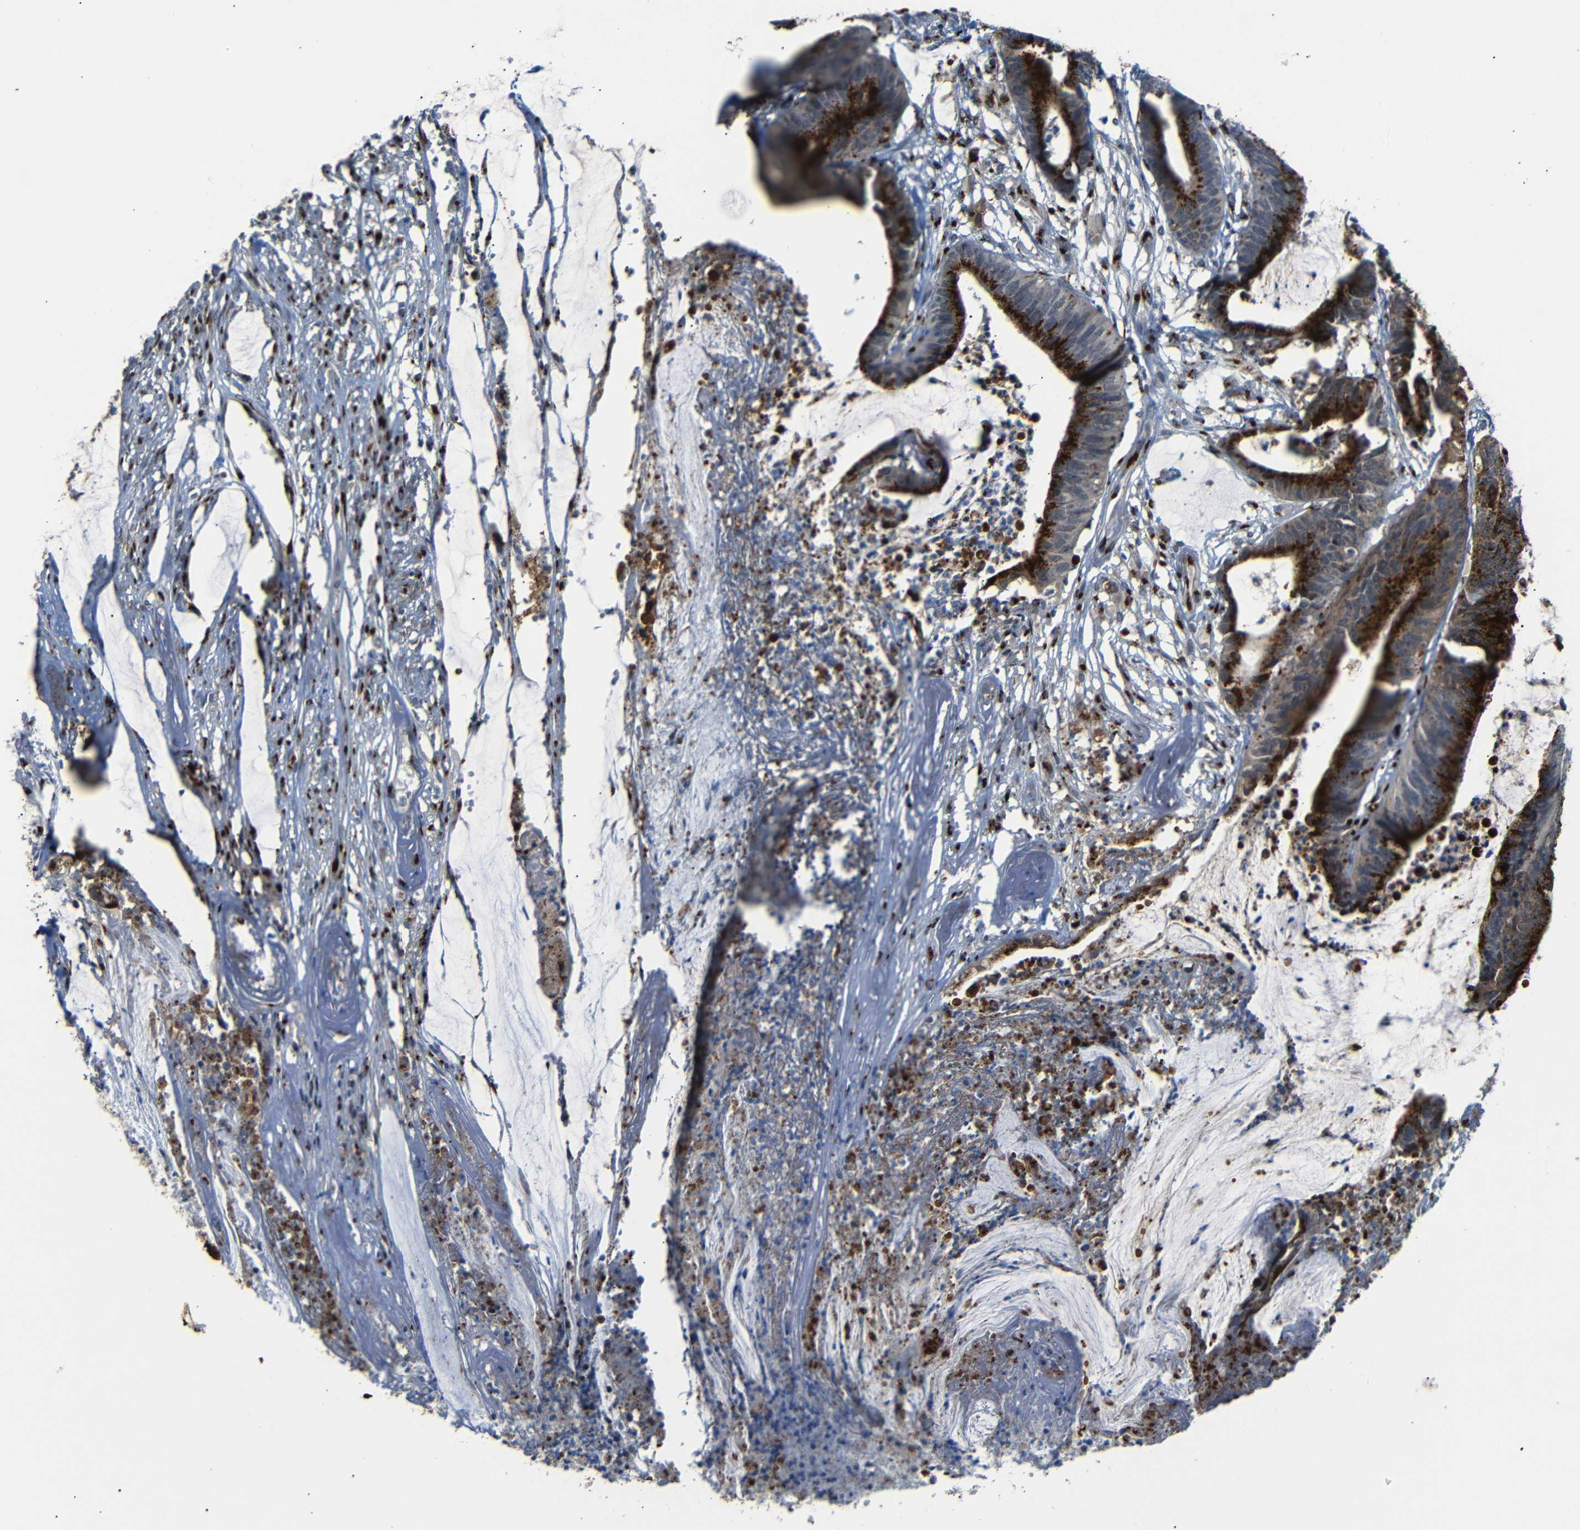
{"staining": {"intensity": "strong", "quantity": ">75%", "location": "cytoplasmic/membranous"}, "tissue": "colorectal cancer", "cell_type": "Tumor cells", "image_type": "cancer", "snomed": [{"axis": "morphology", "description": "Adenocarcinoma, NOS"}, {"axis": "topography", "description": "Rectum"}], "caption": "Tumor cells display high levels of strong cytoplasmic/membranous expression in about >75% of cells in human colorectal cancer.", "gene": "TGOLN2", "patient": {"sex": "female", "age": 66}}